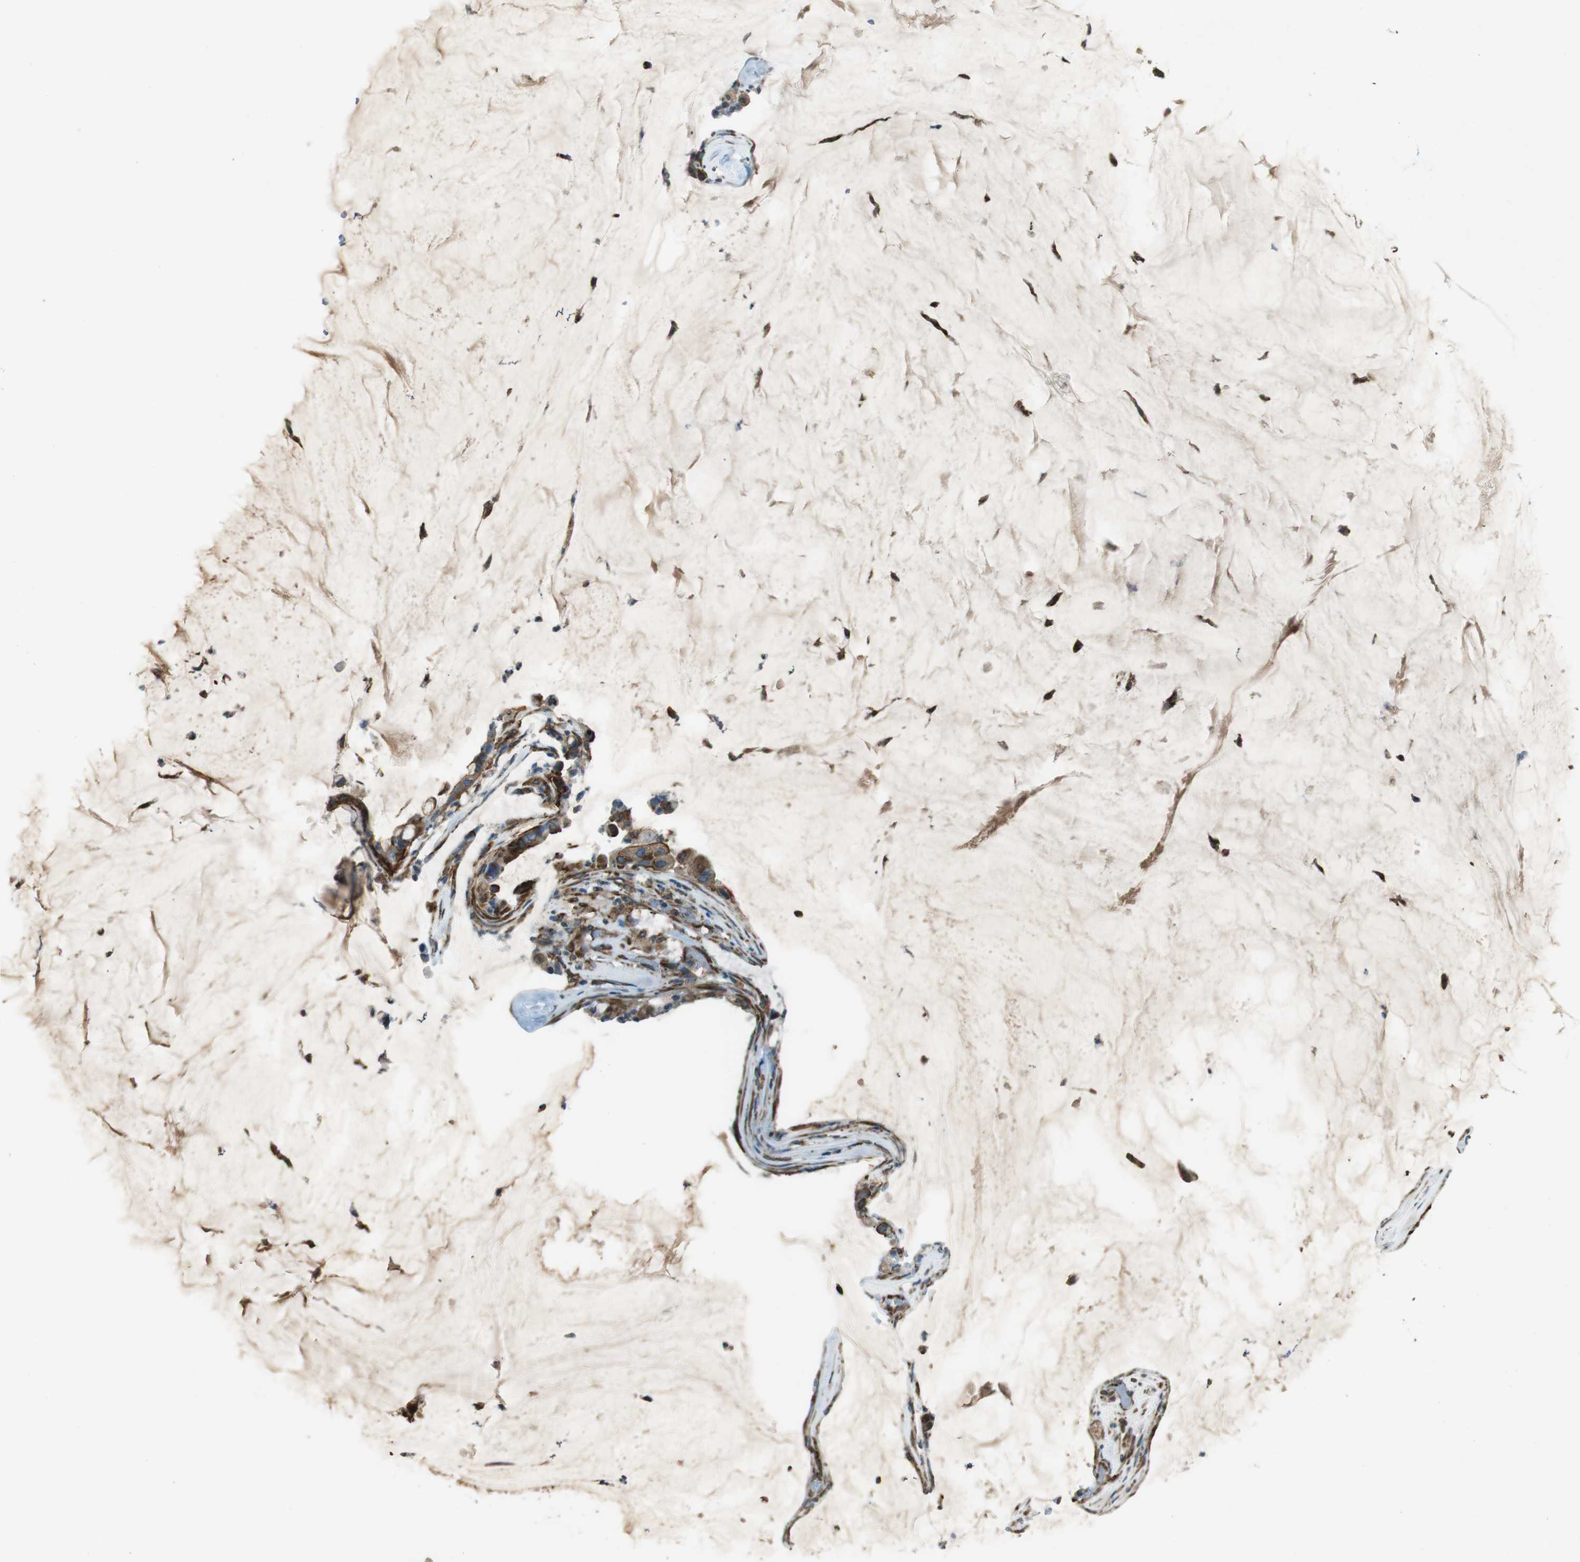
{"staining": {"intensity": "moderate", "quantity": ">75%", "location": "cytoplasmic/membranous"}, "tissue": "pancreatic cancer", "cell_type": "Tumor cells", "image_type": "cancer", "snomed": [{"axis": "morphology", "description": "Adenocarcinoma, NOS"}, {"axis": "topography", "description": "Pancreas"}], "caption": "The immunohistochemical stain labels moderate cytoplasmic/membranous staining in tumor cells of pancreatic cancer (adenocarcinoma) tissue.", "gene": "KTN1", "patient": {"sex": "male", "age": 41}}